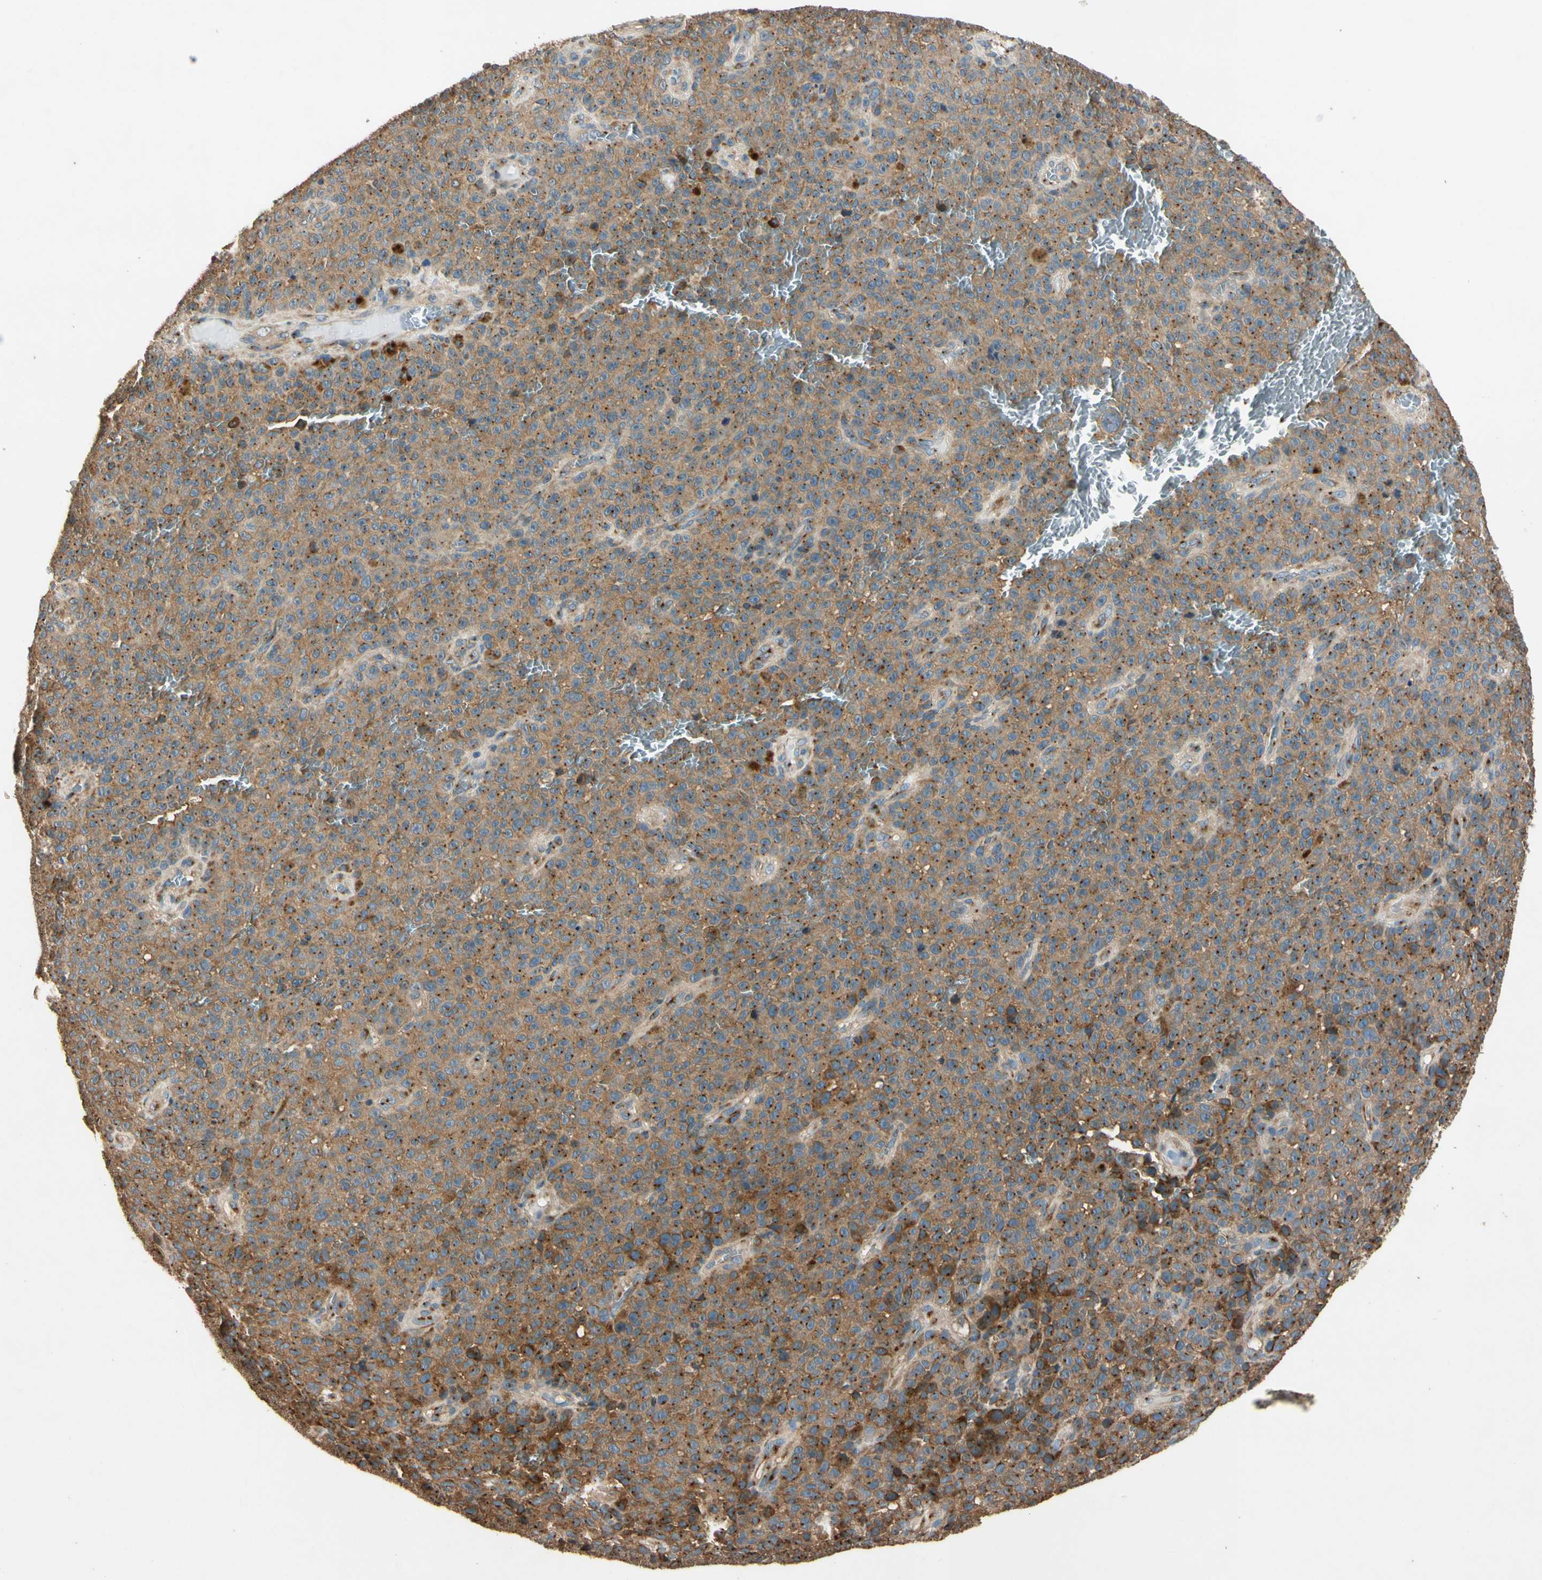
{"staining": {"intensity": "strong", "quantity": ">75%", "location": "cytoplasmic/membranous"}, "tissue": "melanoma", "cell_type": "Tumor cells", "image_type": "cancer", "snomed": [{"axis": "morphology", "description": "Malignant melanoma, NOS"}, {"axis": "topography", "description": "Skin"}], "caption": "IHC (DAB (3,3'-diaminobenzidine)) staining of melanoma reveals strong cytoplasmic/membranous protein staining in approximately >75% of tumor cells. Nuclei are stained in blue.", "gene": "AKAP9", "patient": {"sex": "female", "age": 82}}